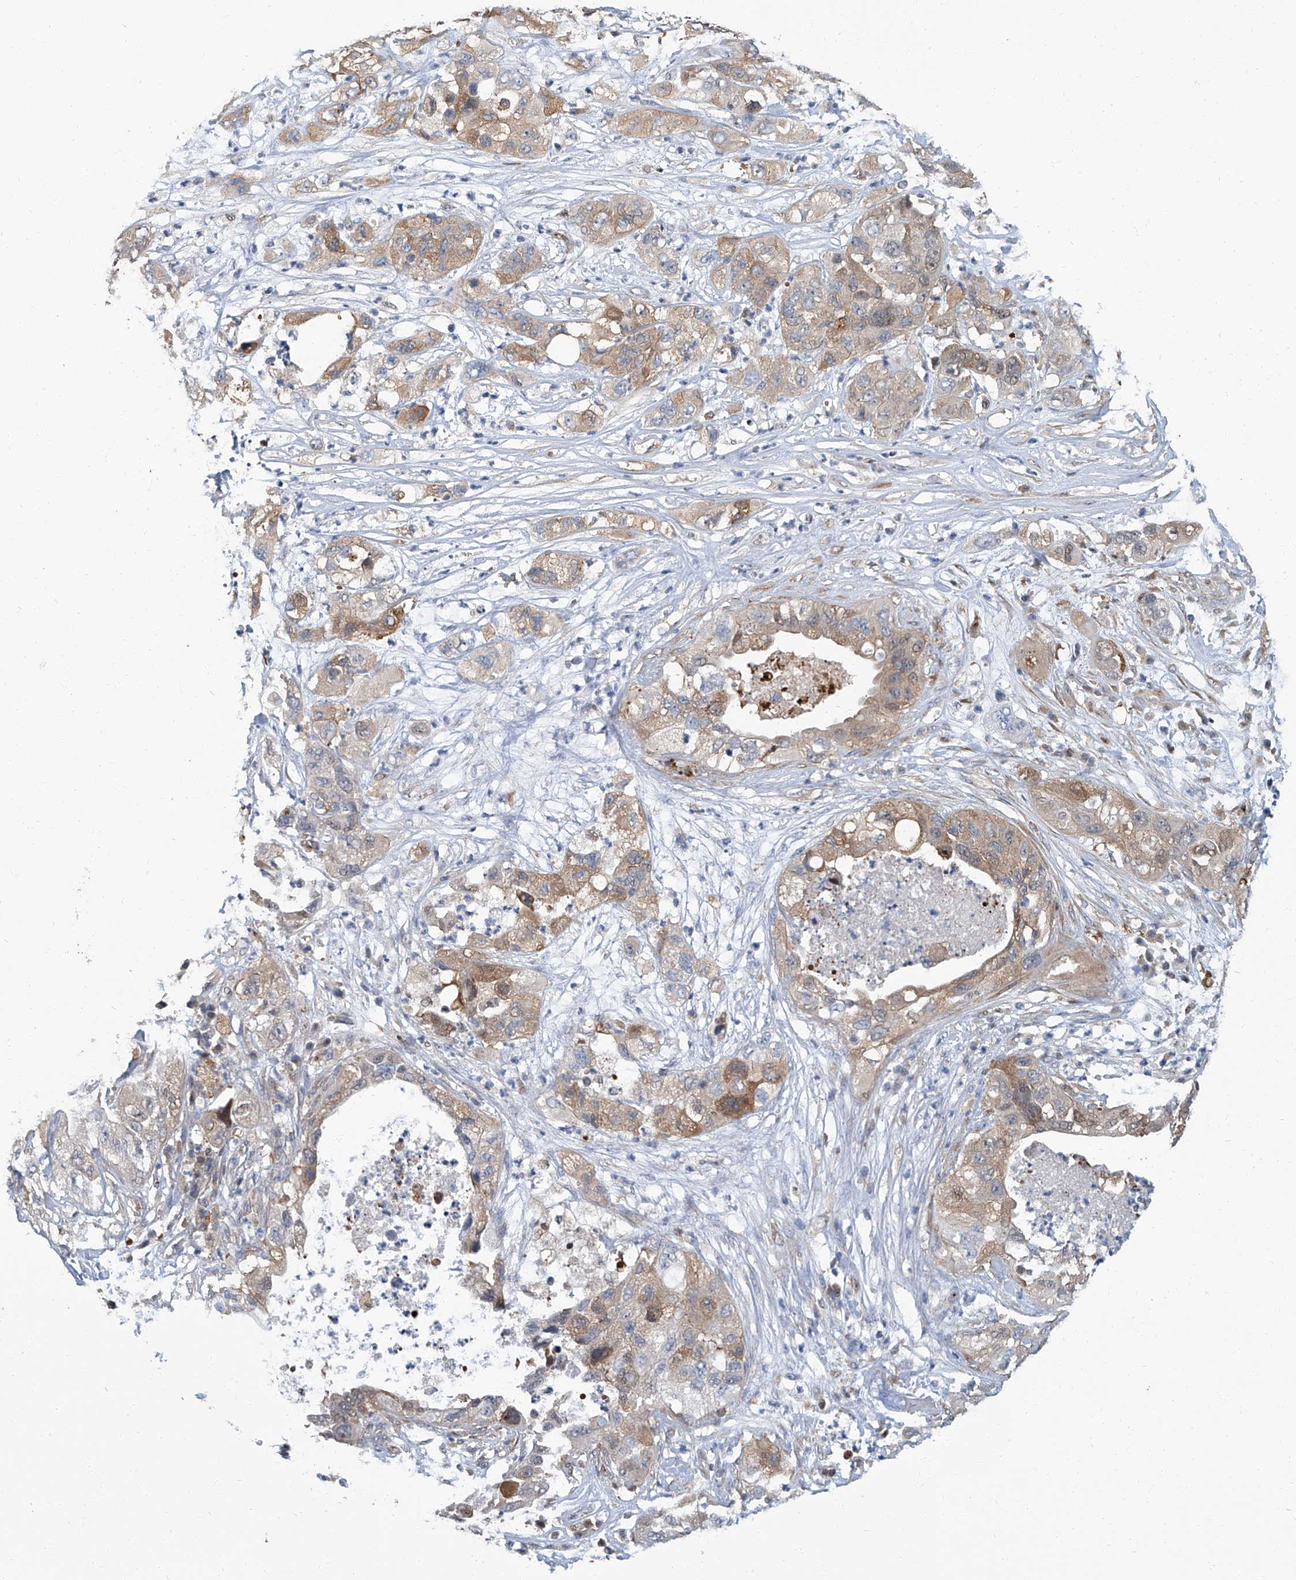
{"staining": {"intensity": "moderate", "quantity": "25%-75%", "location": "cytoplasmic/membranous"}, "tissue": "pancreatic cancer", "cell_type": "Tumor cells", "image_type": "cancer", "snomed": [{"axis": "morphology", "description": "Adenocarcinoma, NOS"}, {"axis": "topography", "description": "Pancreas"}], "caption": "DAB (3,3'-diaminobenzidine) immunohistochemical staining of pancreatic cancer exhibits moderate cytoplasmic/membranous protein staining in approximately 25%-75% of tumor cells.", "gene": "PSMB10", "patient": {"sex": "female", "age": 78}}